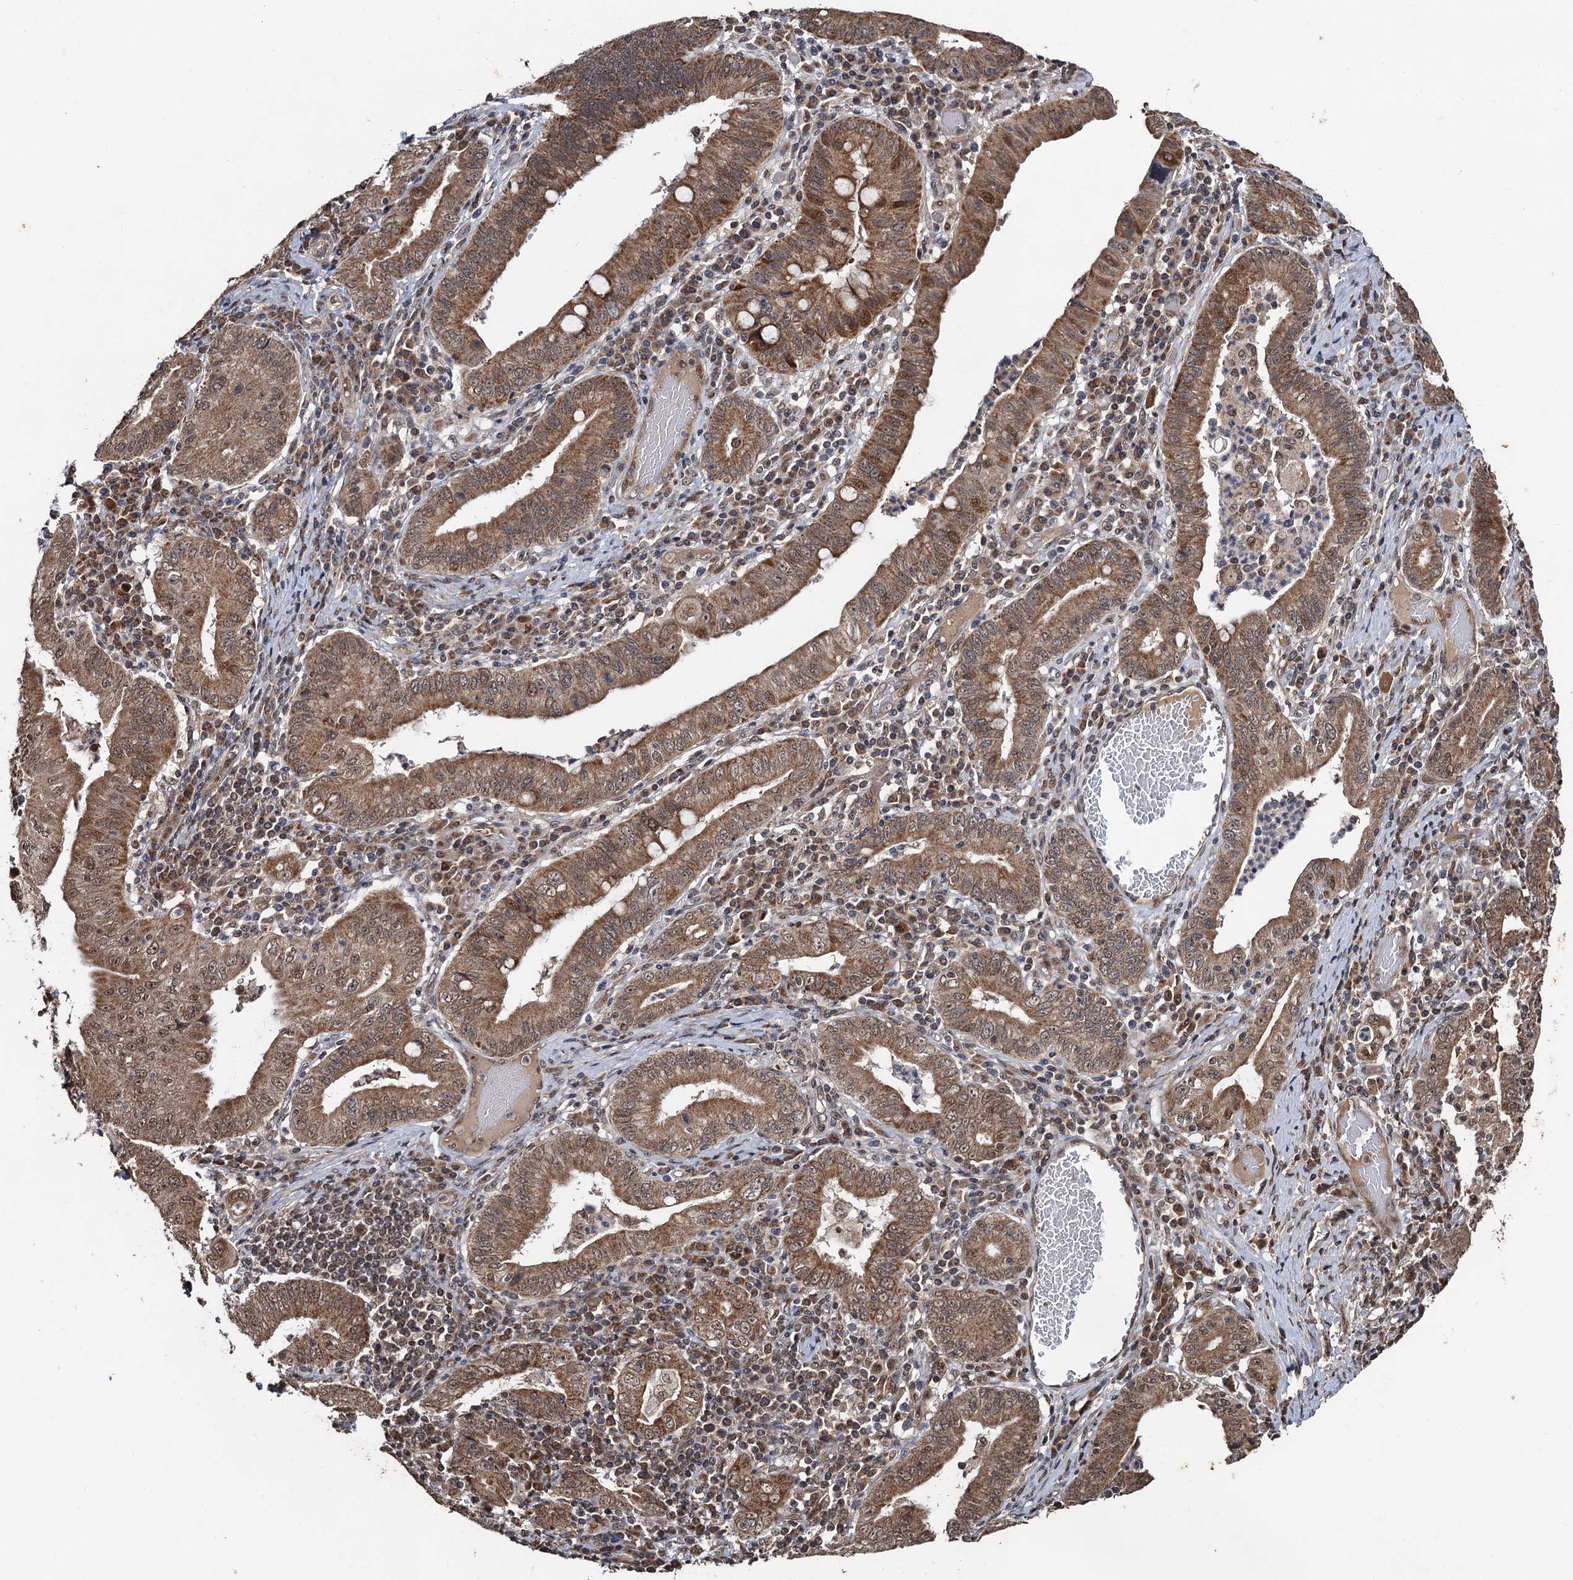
{"staining": {"intensity": "moderate", "quantity": ">75%", "location": "cytoplasmic/membranous,nuclear"}, "tissue": "stomach cancer", "cell_type": "Tumor cells", "image_type": "cancer", "snomed": [{"axis": "morphology", "description": "Normal tissue, NOS"}, {"axis": "morphology", "description": "Adenocarcinoma, NOS"}, {"axis": "topography", "description": "Esophagus"}, {"axis": "topography", "description": "Stomach, upper"}, {"axis": "topography", "description": "Peripheral nerve tissue"}], "caption": "This is an image of IHC staining of stomach cancer (adenocarcinoma), which shows moderate expression in the cytoplasmic/membranous and nuclear of tumor cells.", "gene": "REP15", "patient": {"sex": "male", "age": 62}}